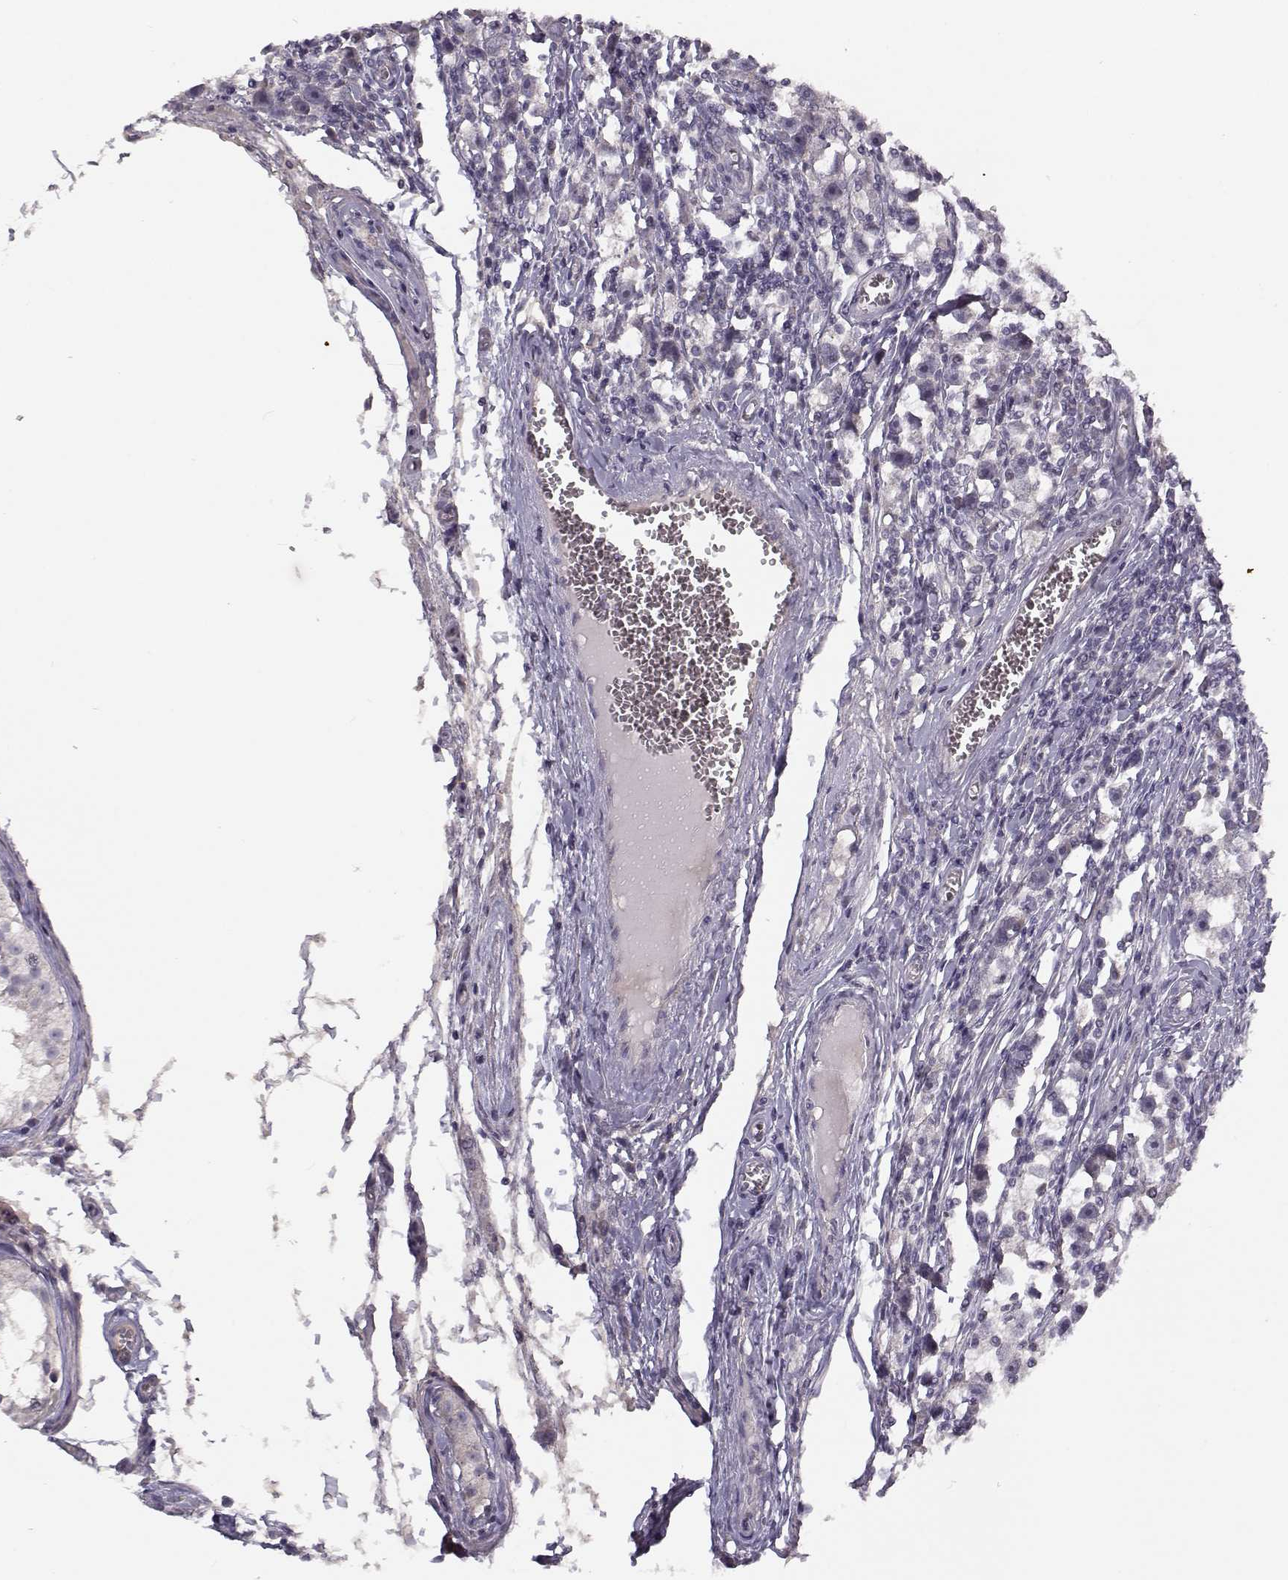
{"staining": {"intensity": "negative", "quantity": "none", "location": "none"}, "tissue": "testis cancer", "cell_type": "Tumor cells", "image_type": "cancer", "snomed": [{"axis": "morphology", "description": "Seminoma, NOS"}, {"axis": "topography", "description": "Testis"}], "caption": "DAB immunohistochemical staining of human testis seminoma shows no significant staining in tumor cells.", "gene": "TMEM145", "patient": {"sex": "male", "age": 30}}